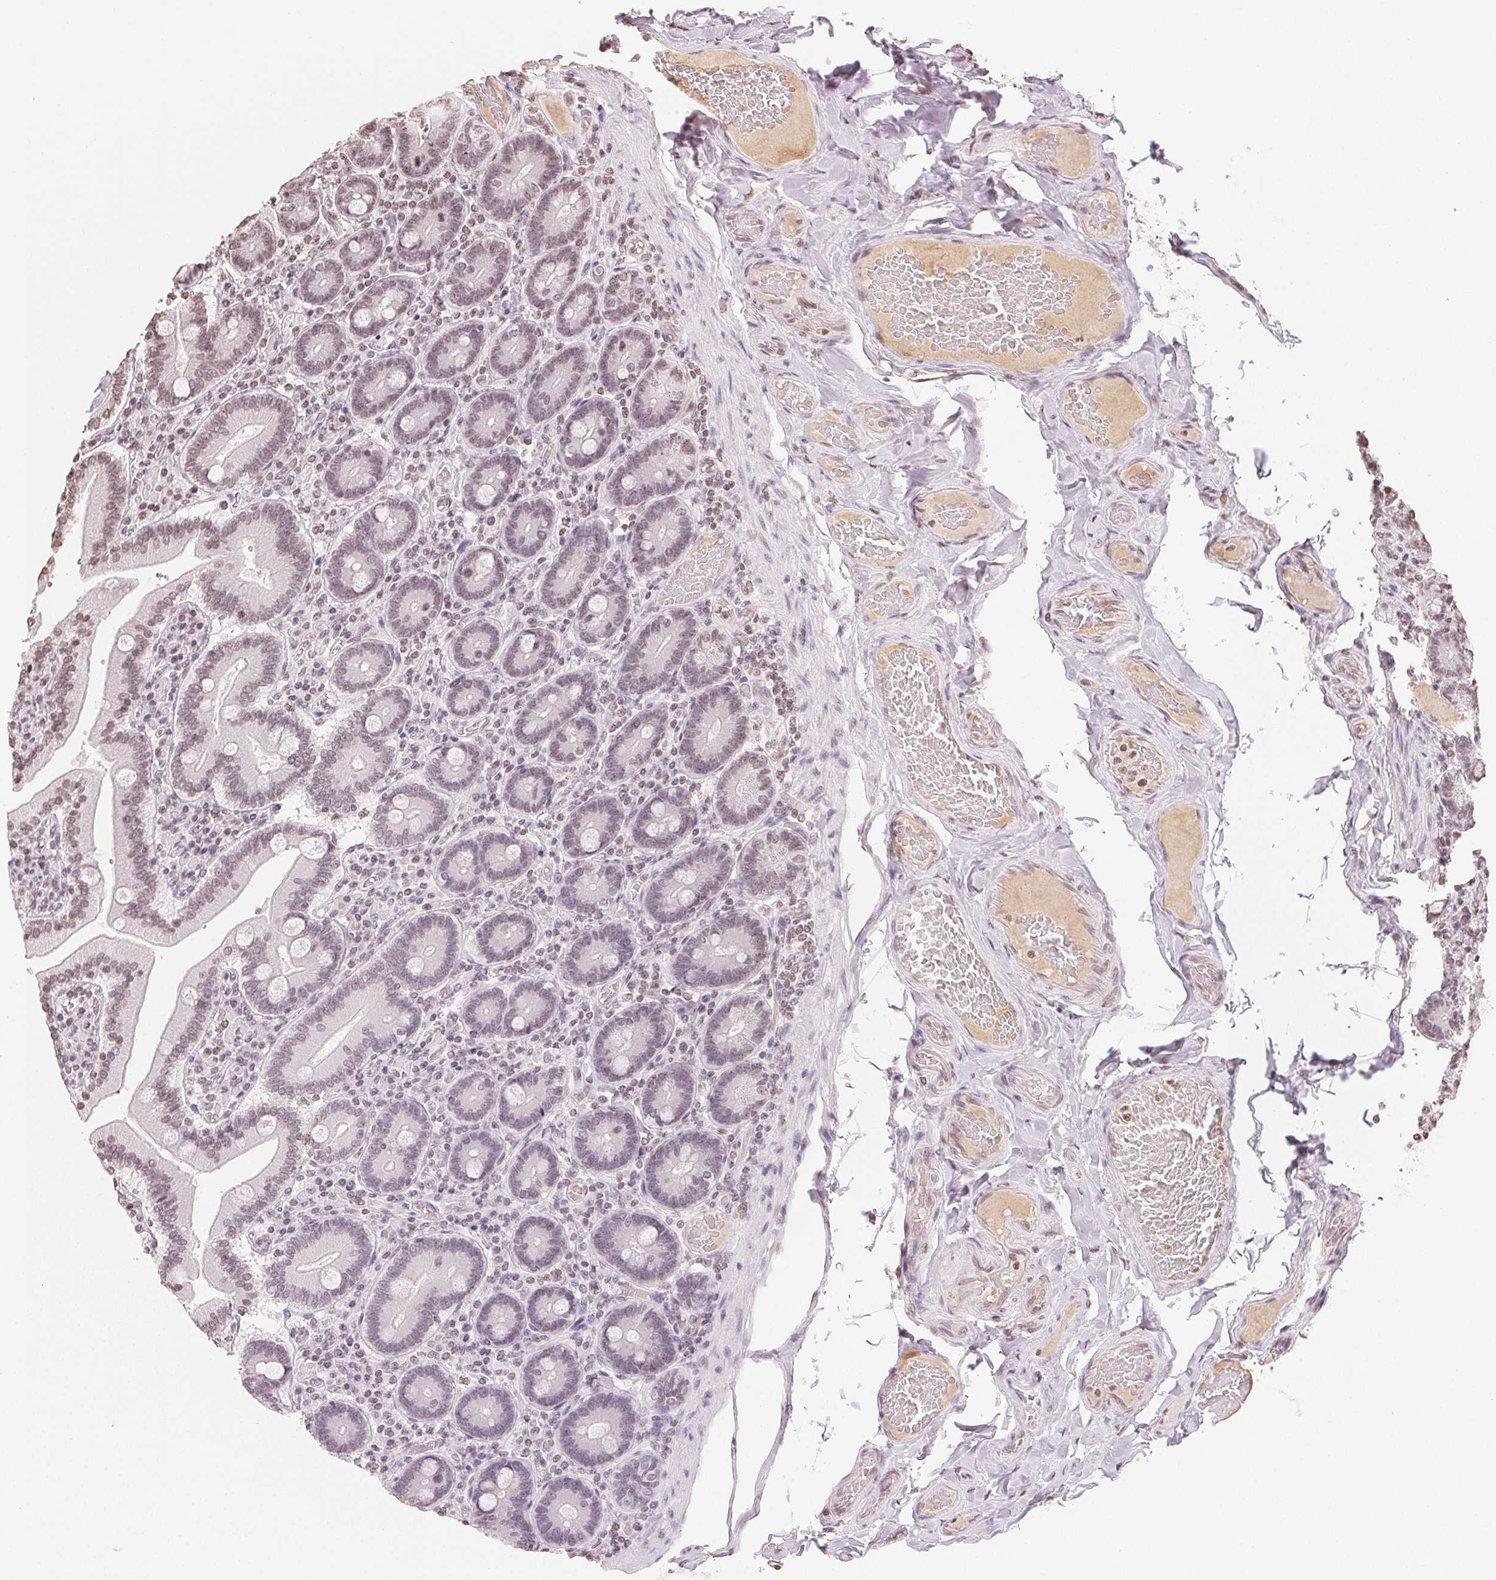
{"staining": {"intensity": "weak", "quantity": "25%-75%", "location": "nuclear"}, "tissue": "duodenum", "cell_type": "Glandular cells", "image_type": "normal", "snomed": [{"axis": "morphology", "description": "Normal tissue, NOS"}, {"axis": "topography", "description": "Duodenum"}], "caption": "High-power microscopy captured an immunohistochemistry (IHC) micrograph of unremarkable duodenum, revealing weak nuclear expression in approximately 25%-75% of glandular cells. Using DAB (brown) and hematoxylin (blue) stains, captured at high magnification using brightfield microscopy.", "gene": "TBP", "patient": {"sex": "female", "age": 62}}